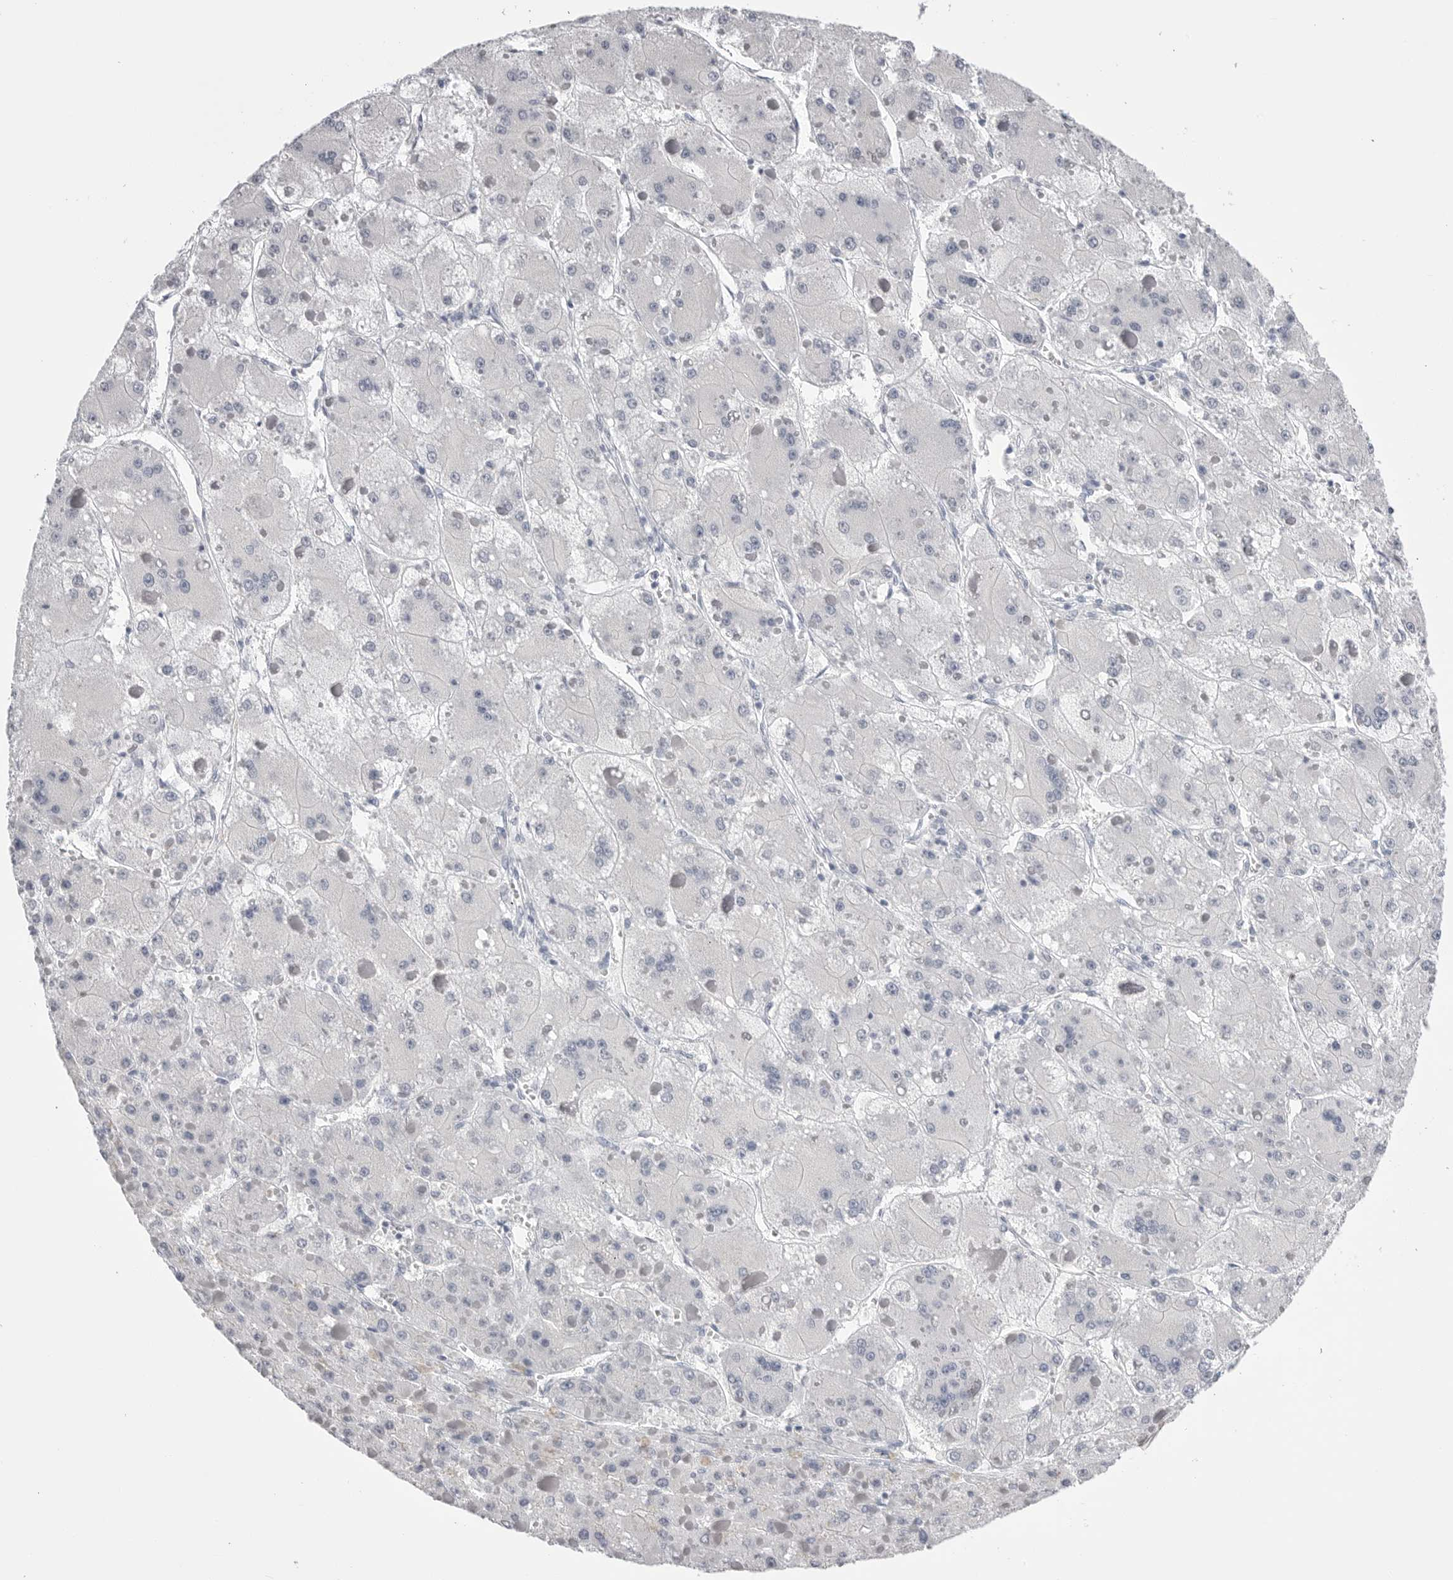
{"staining": {"intensity": "negative", "quantity": "none", "location": "none"}, "tissue": "liver cancer", "cell_type": "Tumor cells", "image_type": "cancer", "snomed": [{"axis": "morphology", "description": "Carcinoma, Hepatocellular, NOS"}, {"axis": "topography", "description": "Liver"}], "caption": "Liver cancer (hepatocellular carcinoma) was stained to show a protein in brown. There is no significant positivity in tumor cells. (Immunohistochemistry (ihc), brightfield microscopy, high magnification).", "gene": "CPB1", "patient": {"sex": "female", "age": 73}}